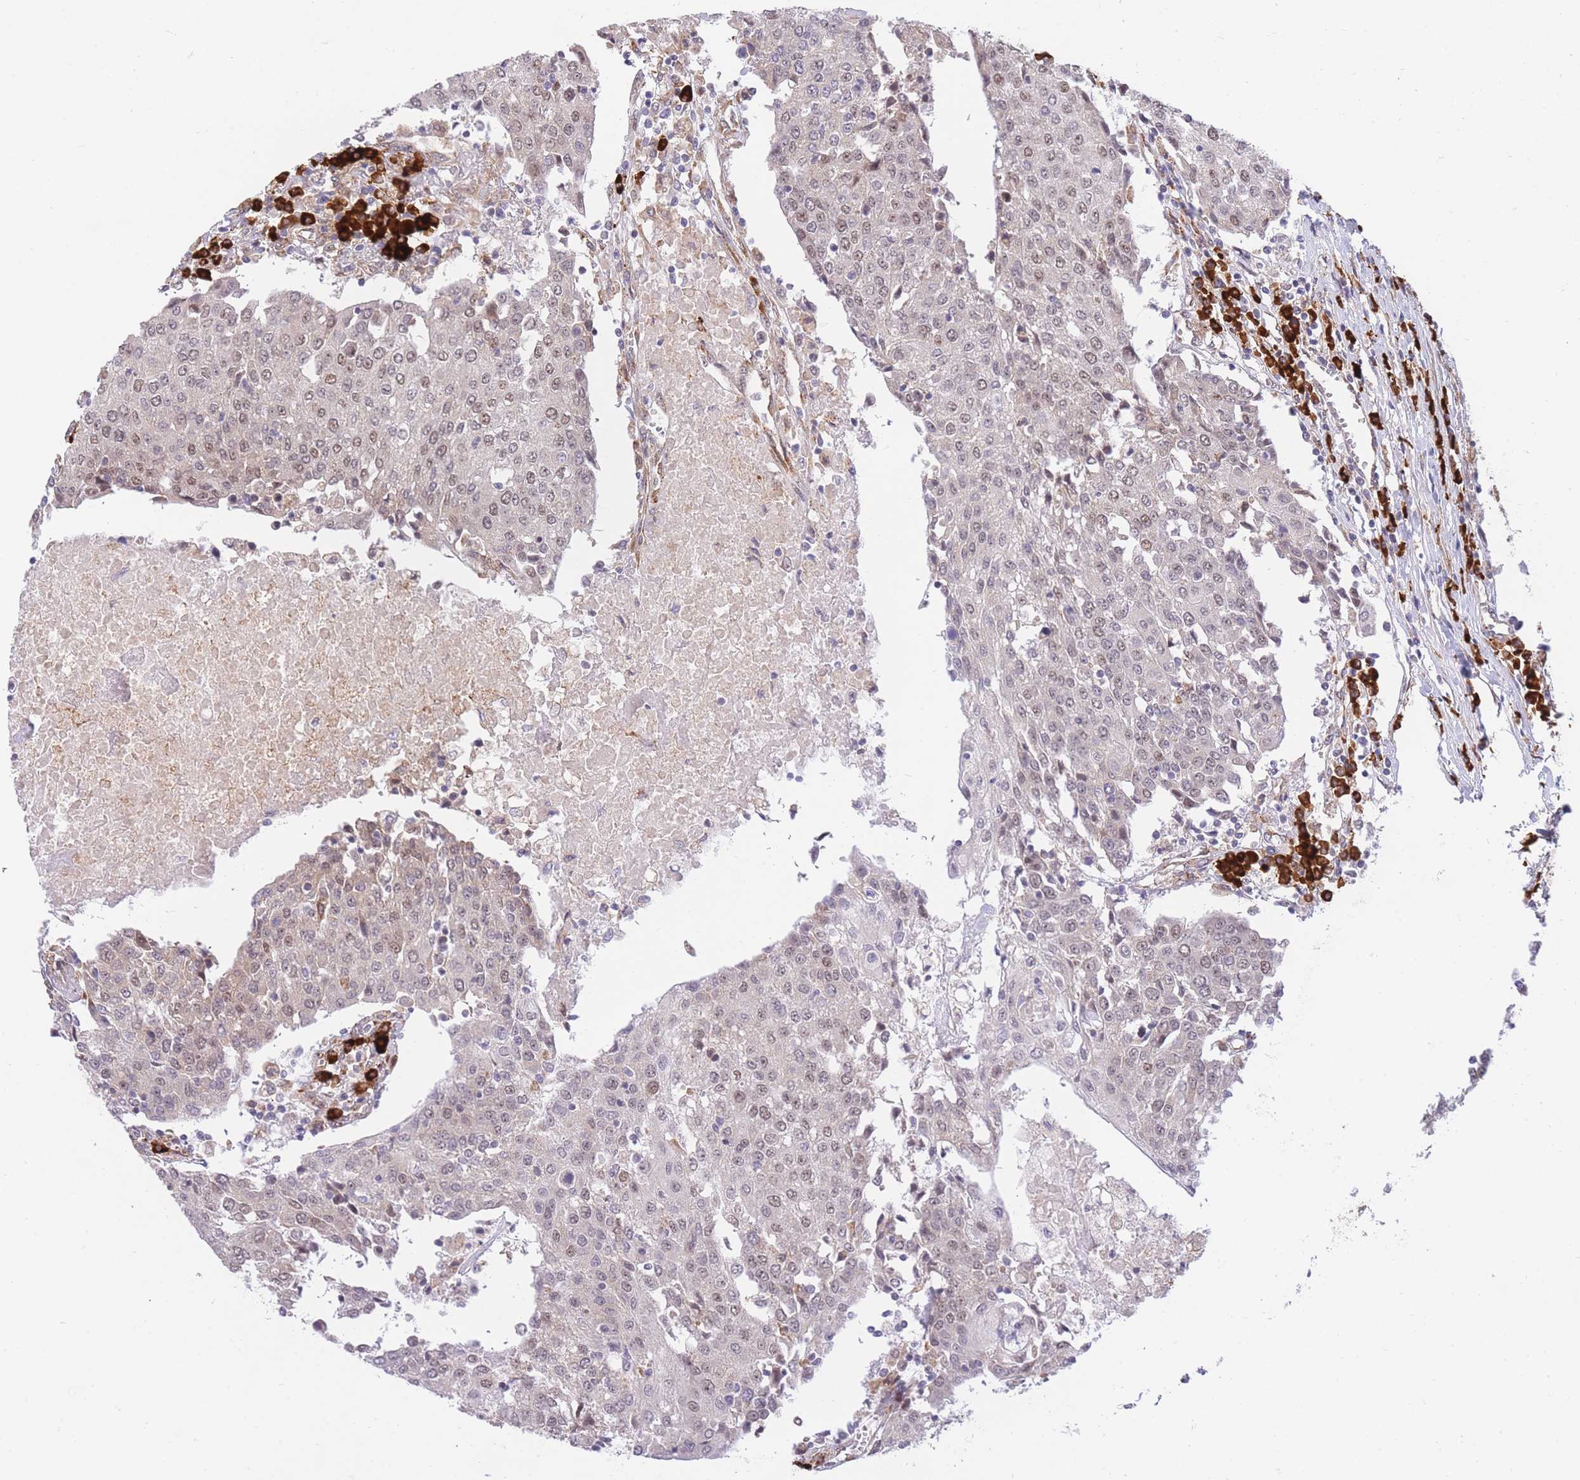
{"staining": {"intensity": "weak", "quantity": "25%-75%", "location": "nuclear"}, "tissue": "urothelial cancer", "cell_type": "Tumor cells", "image_type": "cancer", "snomed": [{"axis": "morphology", "description": "Urothelial carcinoma, High grade"}, {"axis": "topography", "description": "Urinary bladder"}], "caption": "The histopathology image shows staining of urothelial cancer, revealing weak nuclear protein expression (brown color) within tumor cells.", "gene": "EXOSC8", "patient": {"sex": "female", "age": 85}}